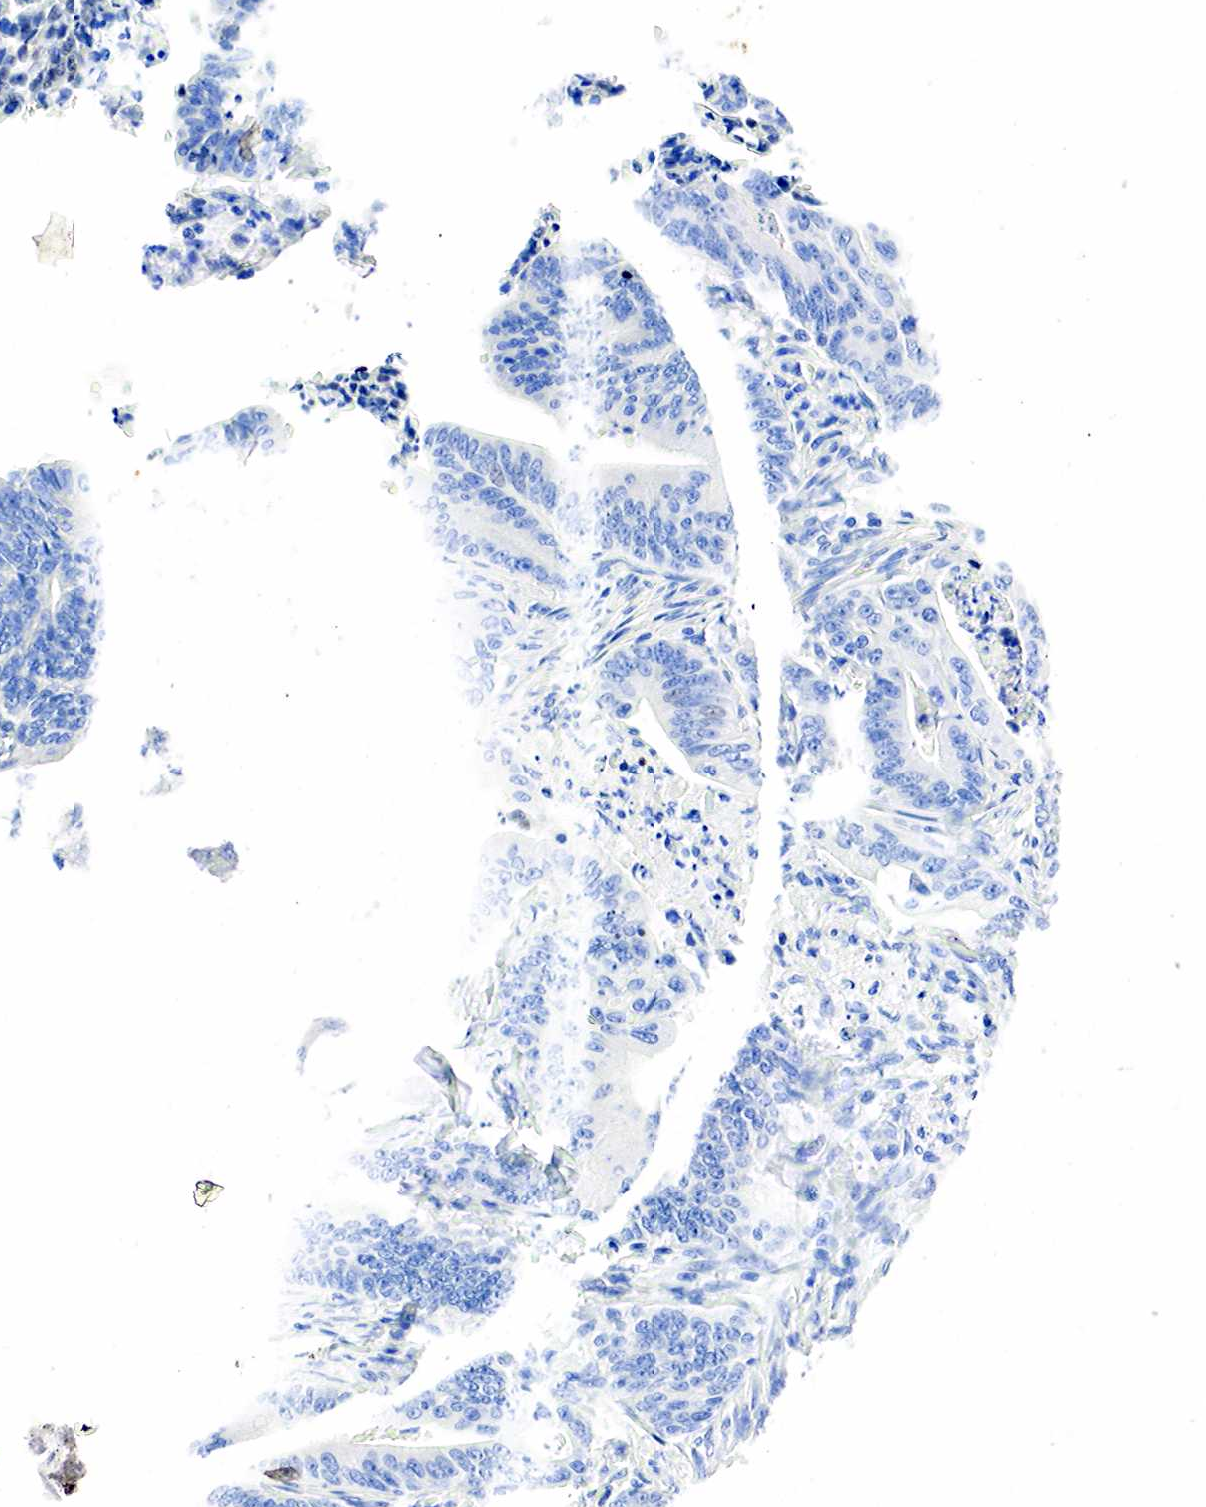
{"staining": {"intensity": "negative", "quantity": "none", "location": "none"}, "tissue": "stomach cancer", "cell_type": "Tumor cells", "image_type": "cancer", "snomed": [{"axis": "morphology", "description": "Adenocarcinoma, NOS"}, {"axis": "topography", "description": "Stomach, lower"}], "caption": "Immunohistochemistry photomicrograph of neoplastic tissue: human stomach adenocarcinoma stained with DAB (3,3'-diaminobenzidine) reveals no significant protein expression in tumor cells.", "gene": "PGR", "patient": {"sex": "female", "age": 86}}